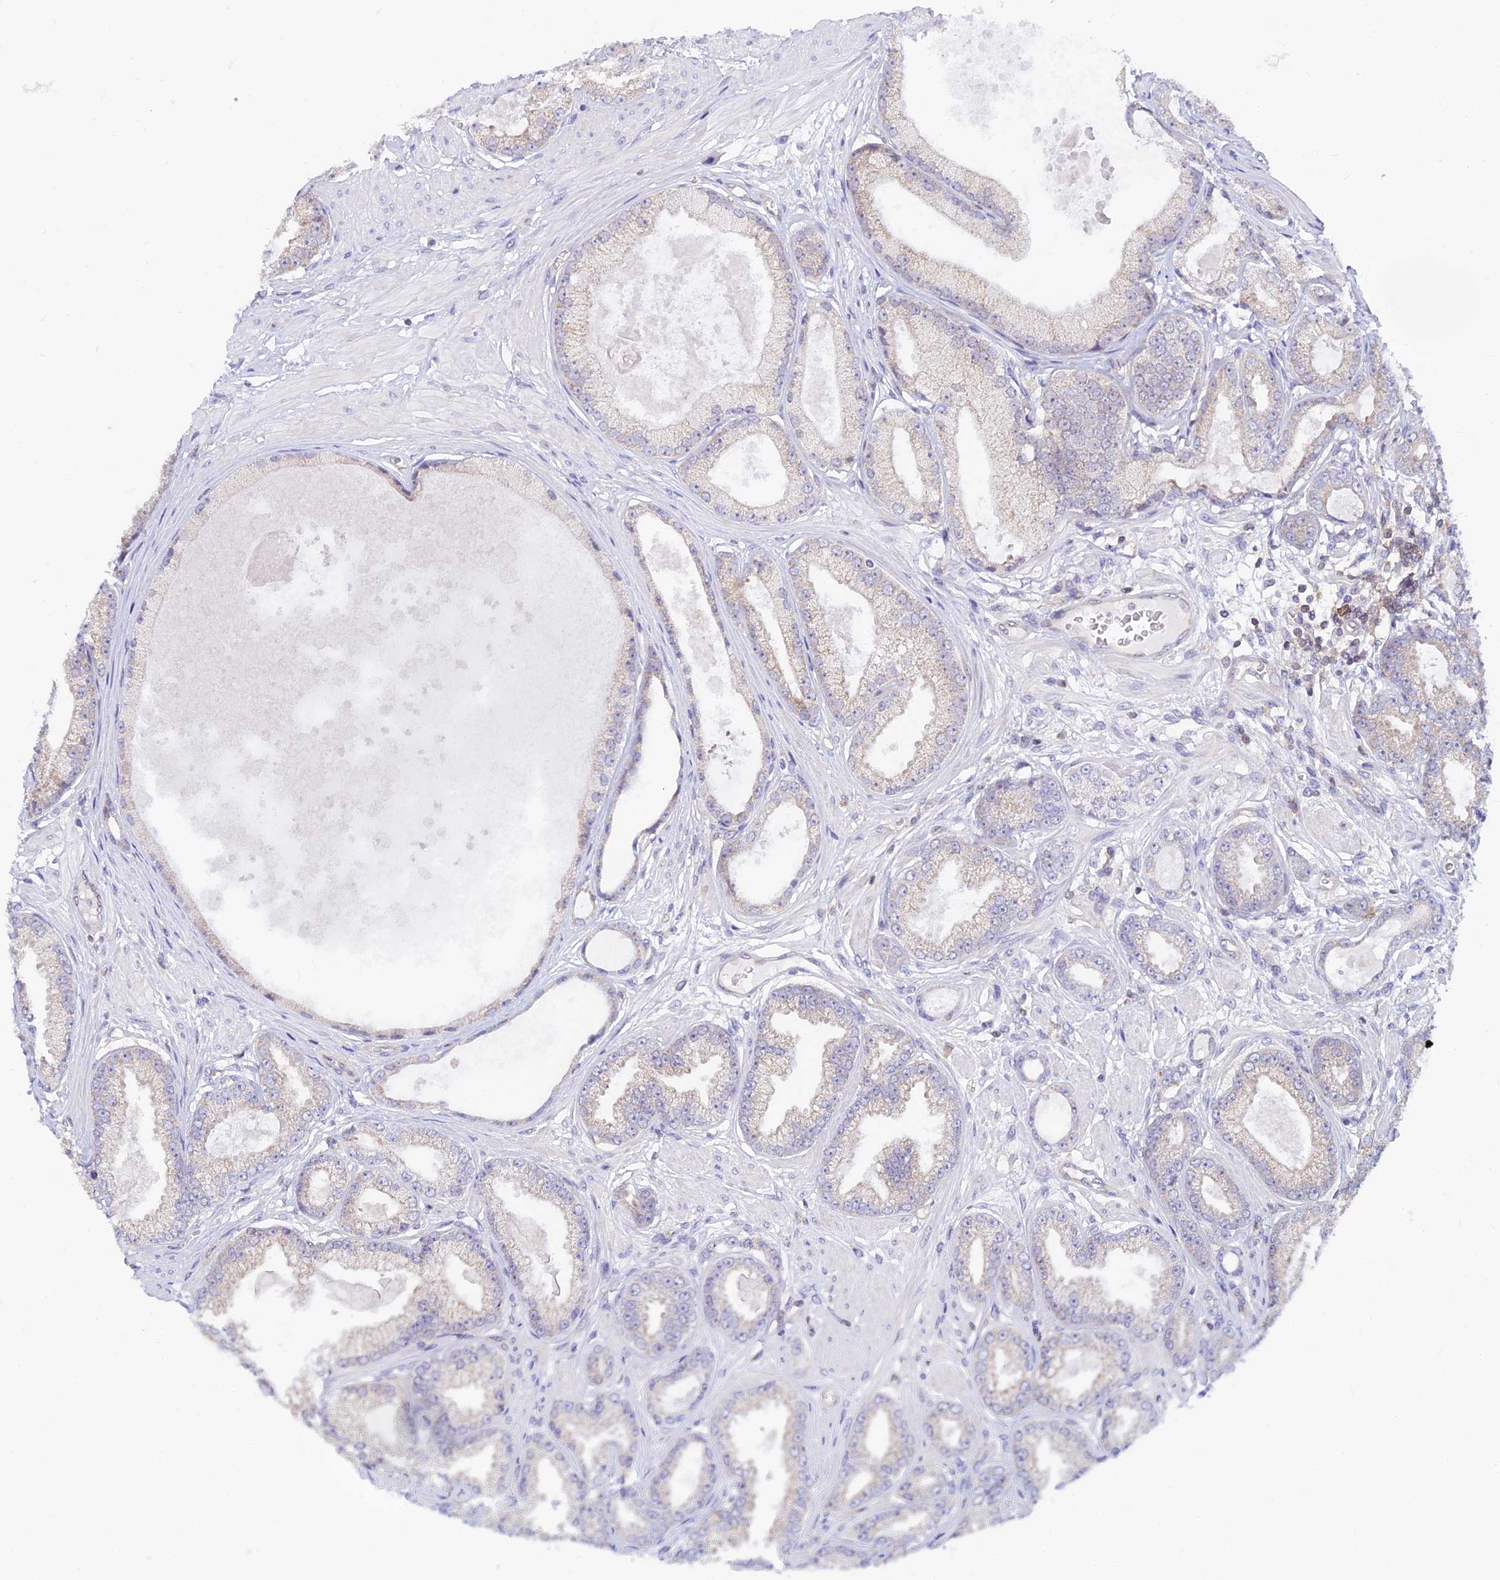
{"staining": {"intensity": "negative", "quantity": "none", "location": "none"}, "tissue": "prostate cancer", "cell_type": "Tumor cells", "image_type": "cancer", "snomed": [{"axis": "morphology", "description": "Adenocarcinoma, Low grade"}, {"axis": "topography", "description": "Prostate"}], "caption": "There is no significant staining in tumor cells of prostate cancer.", "gene": "LYSMD2", "patient": {"sex": "male", "age": 64}}